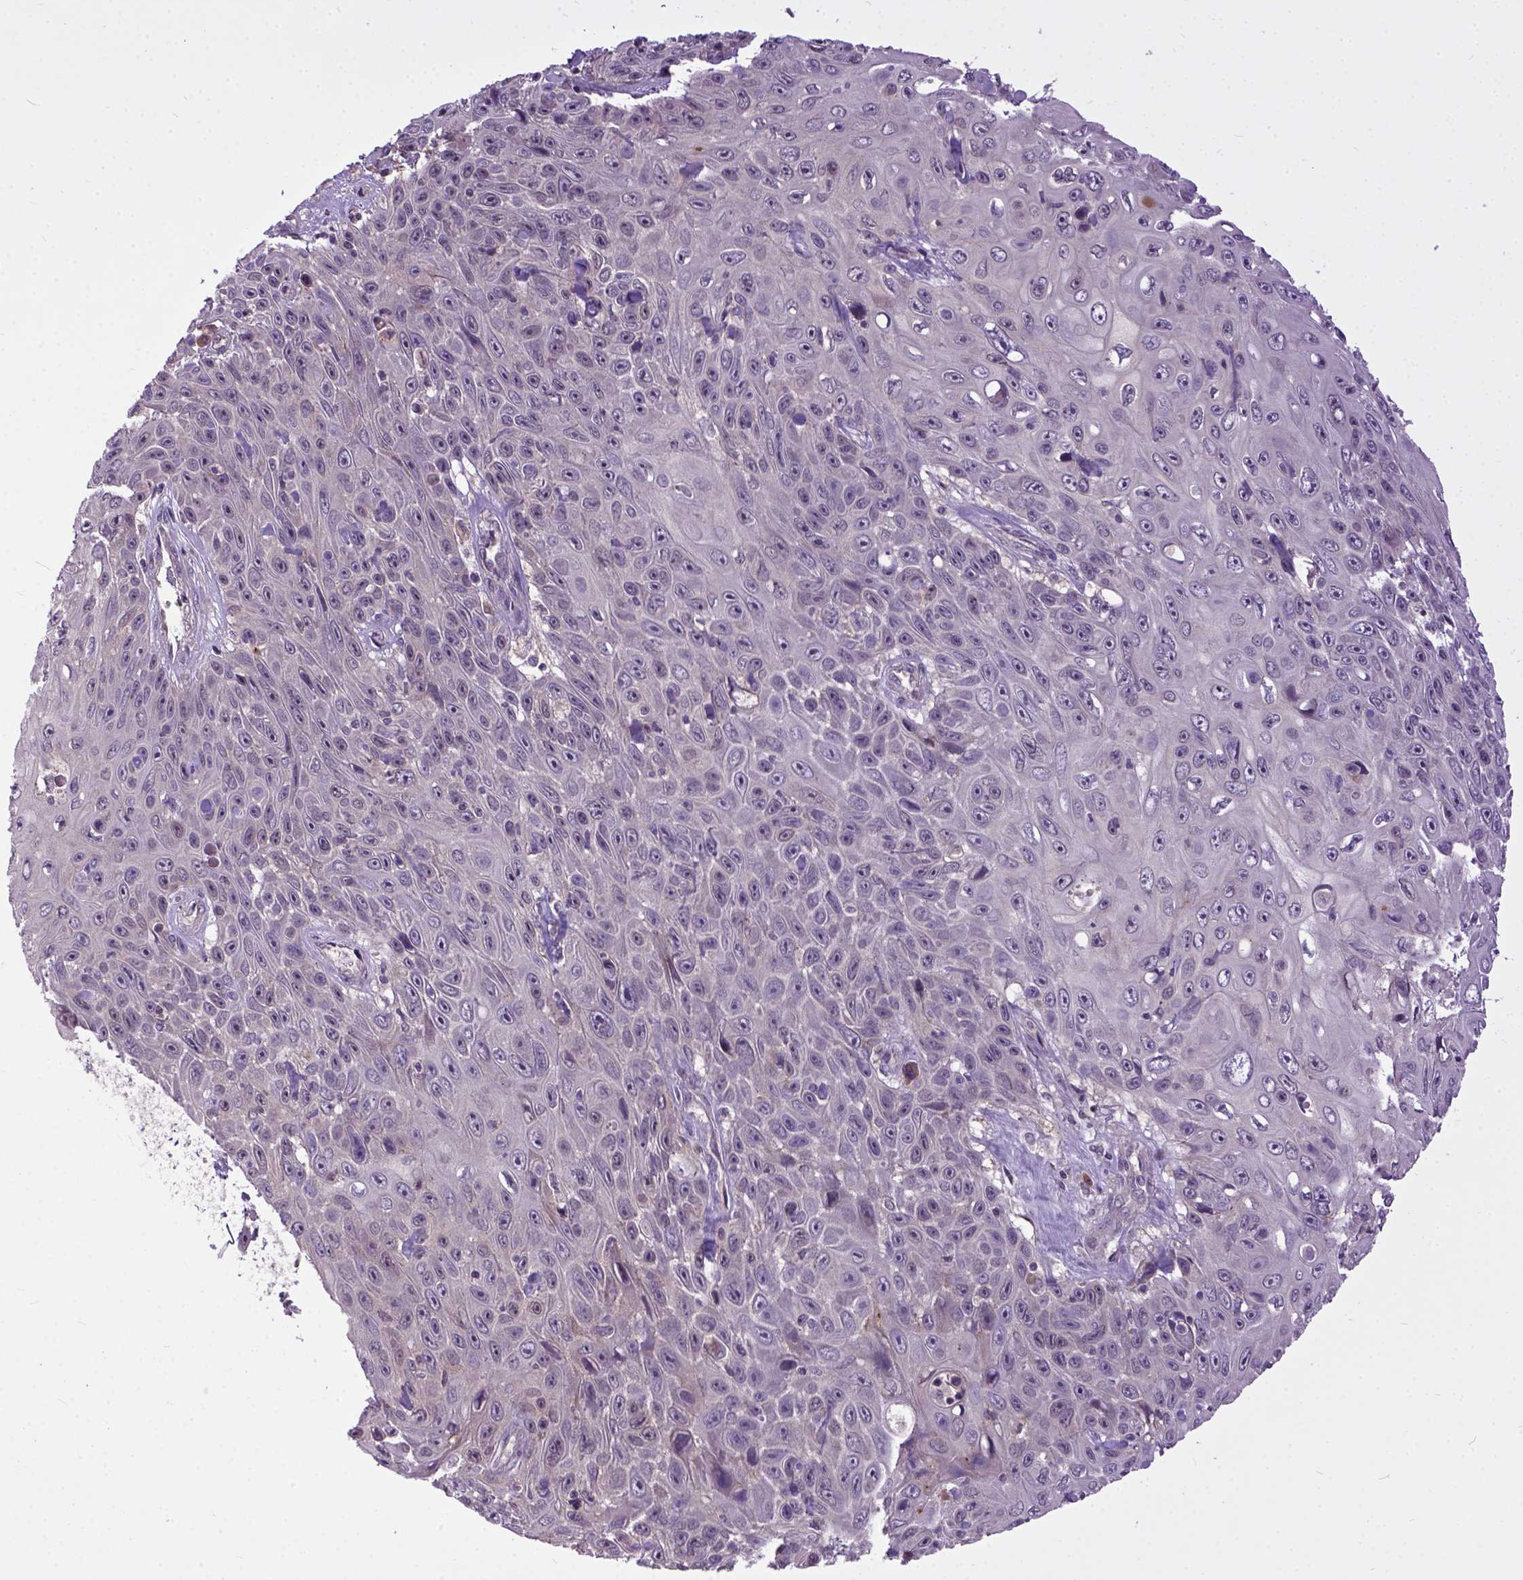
{"staining": {"intensity": "negative", "quantity": "none", "location": "none"}, "tissue": "skin cancer", "cell_type": "Tumor cells", "image_type": "cancer", "snomed": [{"axis": "morphology", "description": "Squamous cell carcinoma, NOS"}, {"axis": "topography", "description": "Skin"}], "caption": "A high-resolution micrograph shows IHC staining of skin cancer (squamous cell carcinoma), which exhibits no significant staining in tumor cells.", "gene": "CPNE1", "patient": {"sex": "male", "age": 82}}